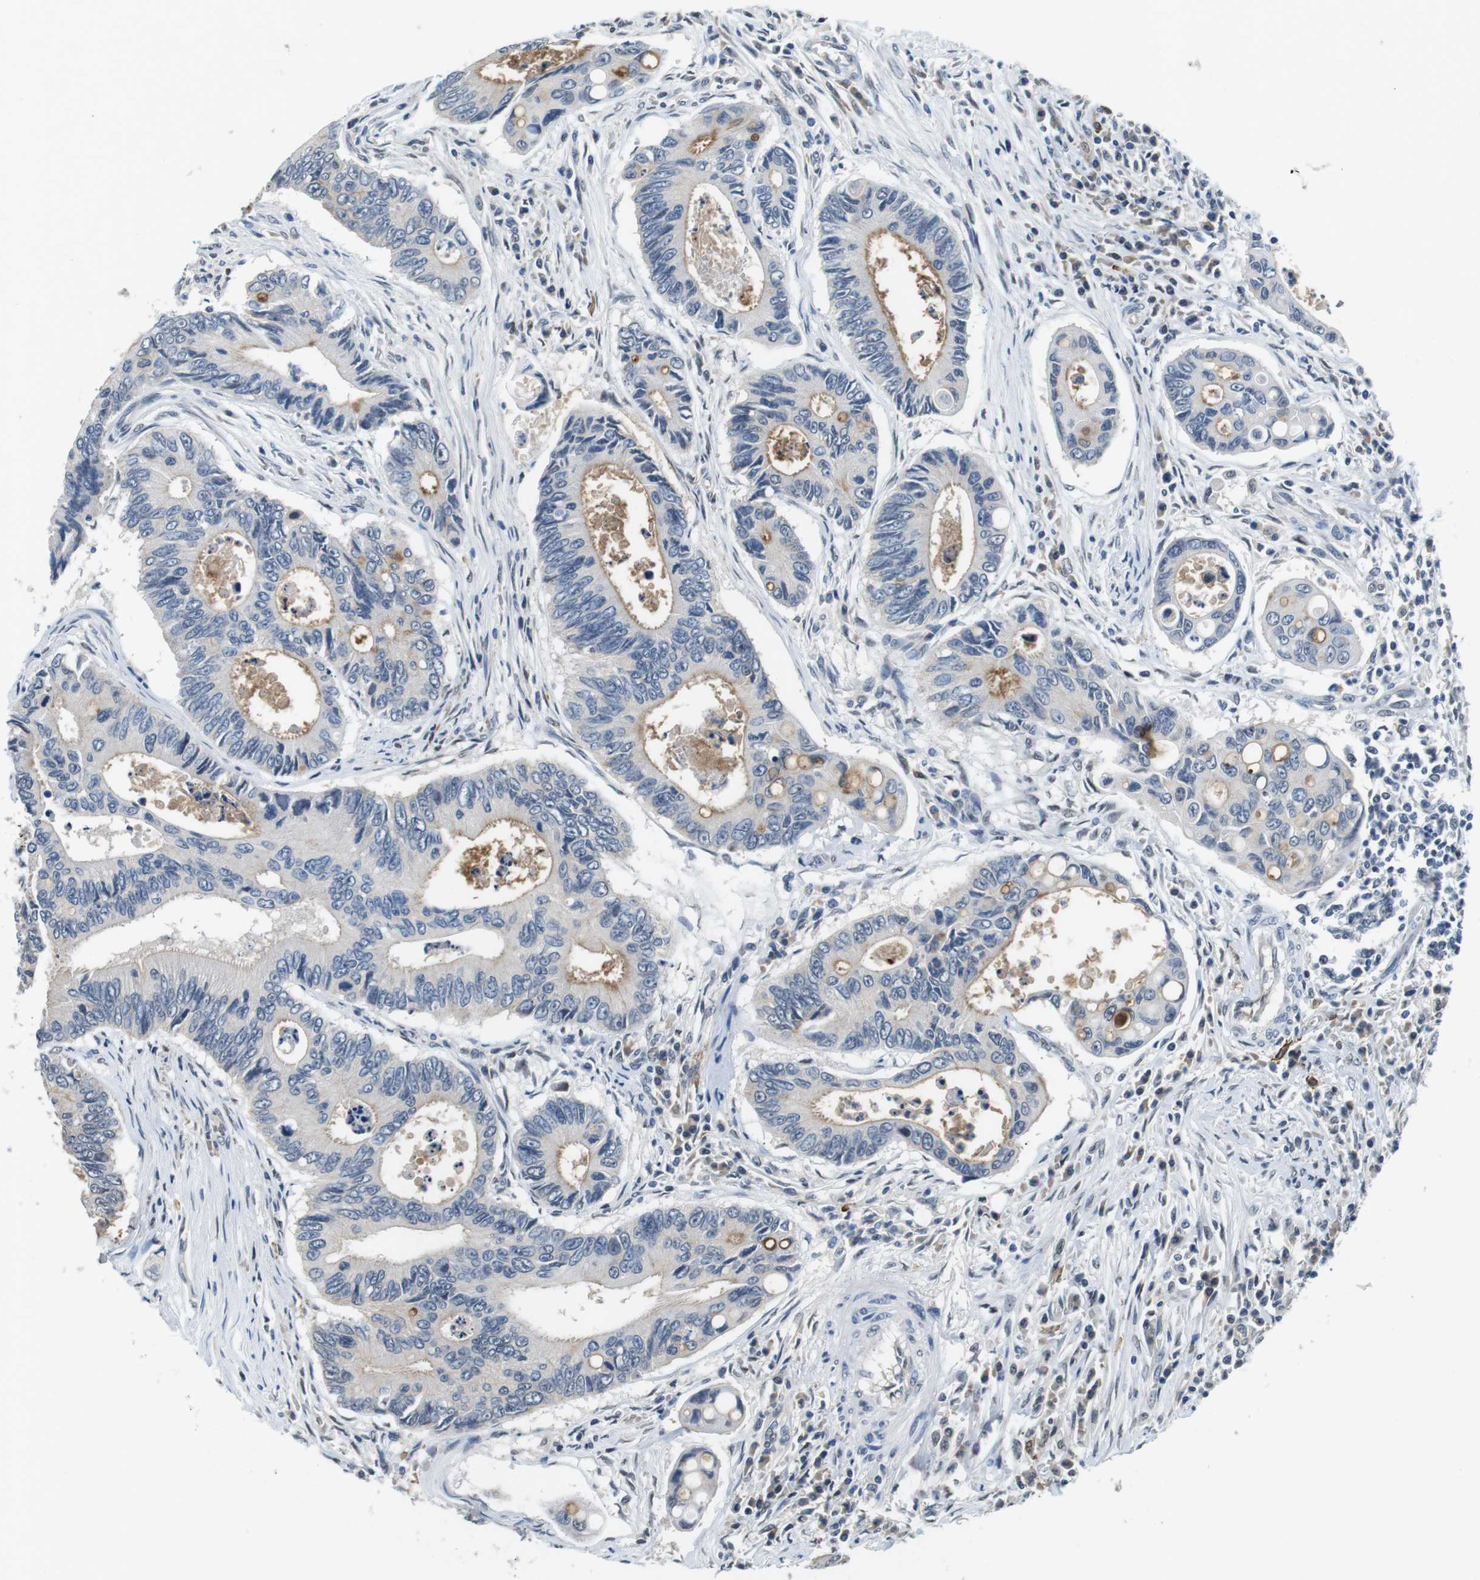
{"staining": {"intensity": "moderate", "quantity": "<25%", "location": "cytoplasmic/membranous"}, "tissue": "colorectal cancer", "cell_type": "Tumor cells", "image_type": "cancer", "snomed": [{"axis": "morphology", "description": "Inflammation, NOS"}, {"axis": "morphology", "description": "Adenocarcinoma, NOS"}, {"axis": "topography", "description": "Colon"}], "caption": "An image of colorectal cancer stained for a protein shows moderate cytoplasmic/membranous brown staining in tumor cells.", "gene": "CD163L1", "patient": {"sex": "male", "age": 72}}